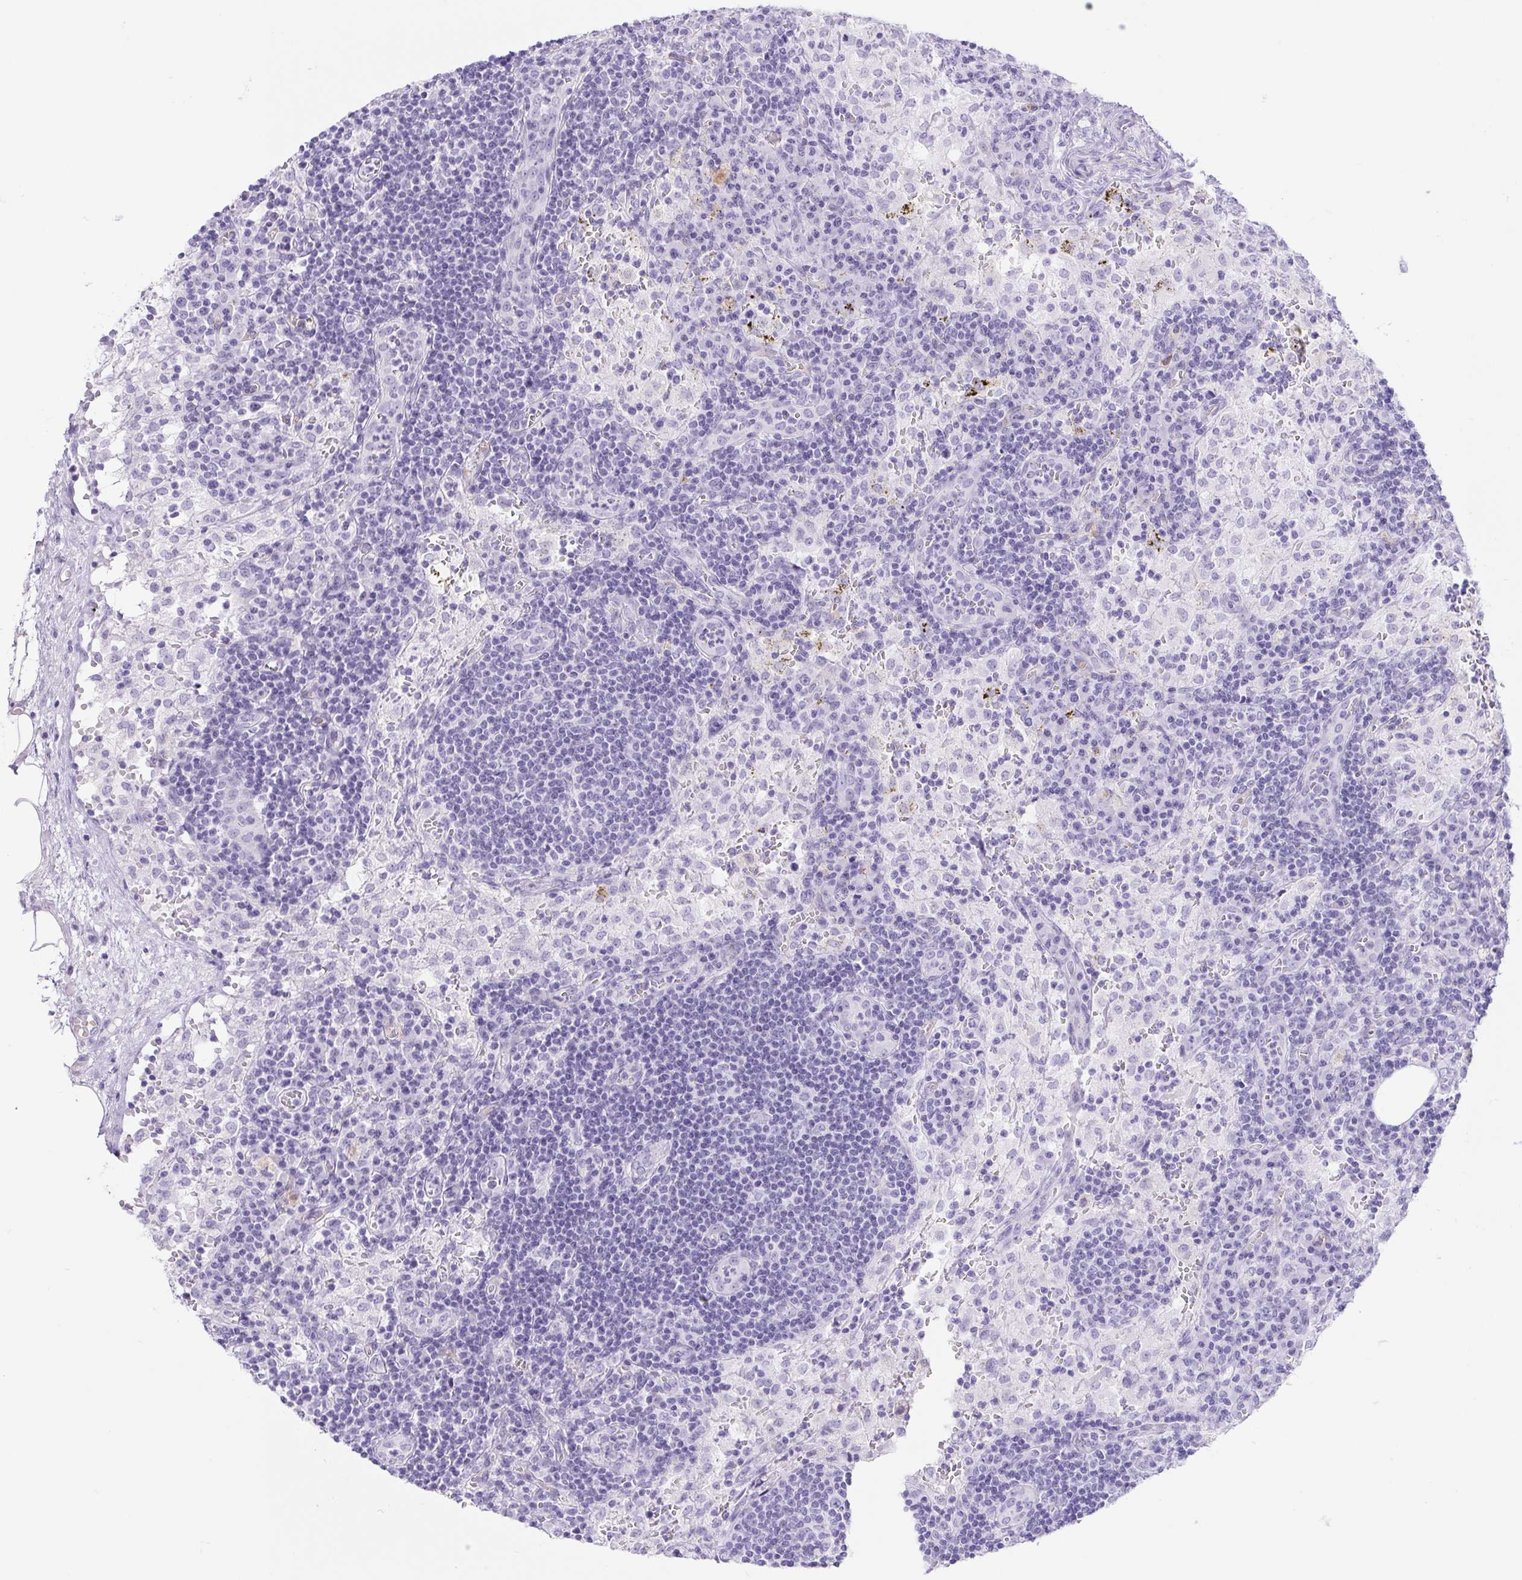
{"staining": {"intensity": "negative", "quantity": "none", "location": "none"}, "tissue": "lymph node", "cell_type": "Non-germinal center cells", "image_type": "normal", "snomed": [{"axis": "morphology", "description": "Normal tissue, NOS"}, {"axis": "topography", "description": "Lymph node"}], "caption": "Immunohistochemical staining of benign lymph node displays no significant staining in non-germinal center cells.", "gene": "ERP27", "patient": {"sex": "male", "age": 62}}